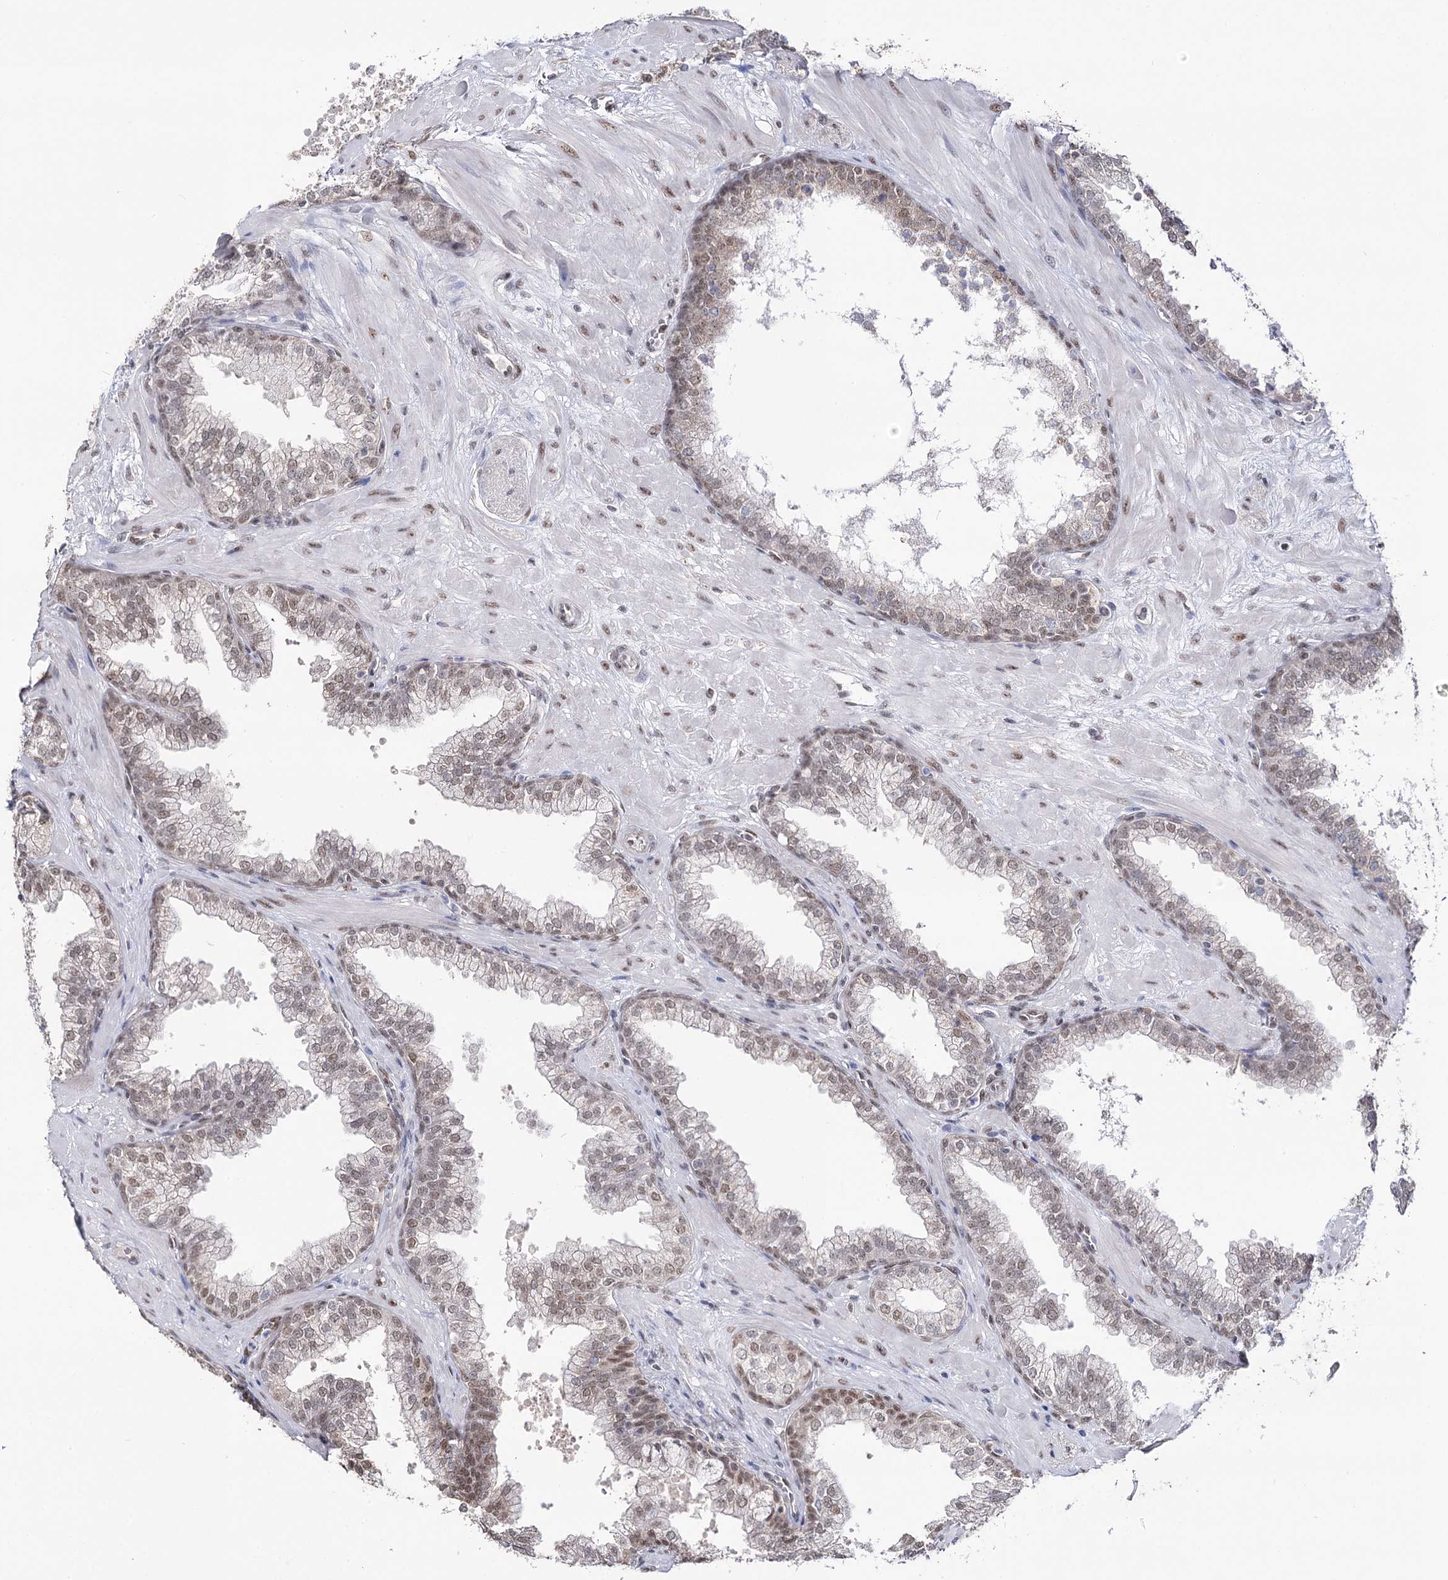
{"staining": {"intensity": "moderate", "quantity": "25%-75%", "location": "nuclear"}, "tissue": "prostate", "cell_type": "Glandular cells", "image_type": "normal", "snomed": [{"axis": "morphology", "description": "Normal tissue, NOS"}, {"axis": "topography", "description": "Prostate"}], "caption": "The photomicrograph reveals staining of unremarkable prostate, revealing moderate nuclear protein expression (brown color) within glandular cells.", "gene": "VGLL4", "patient": {"sex": "male", "age": 60}}